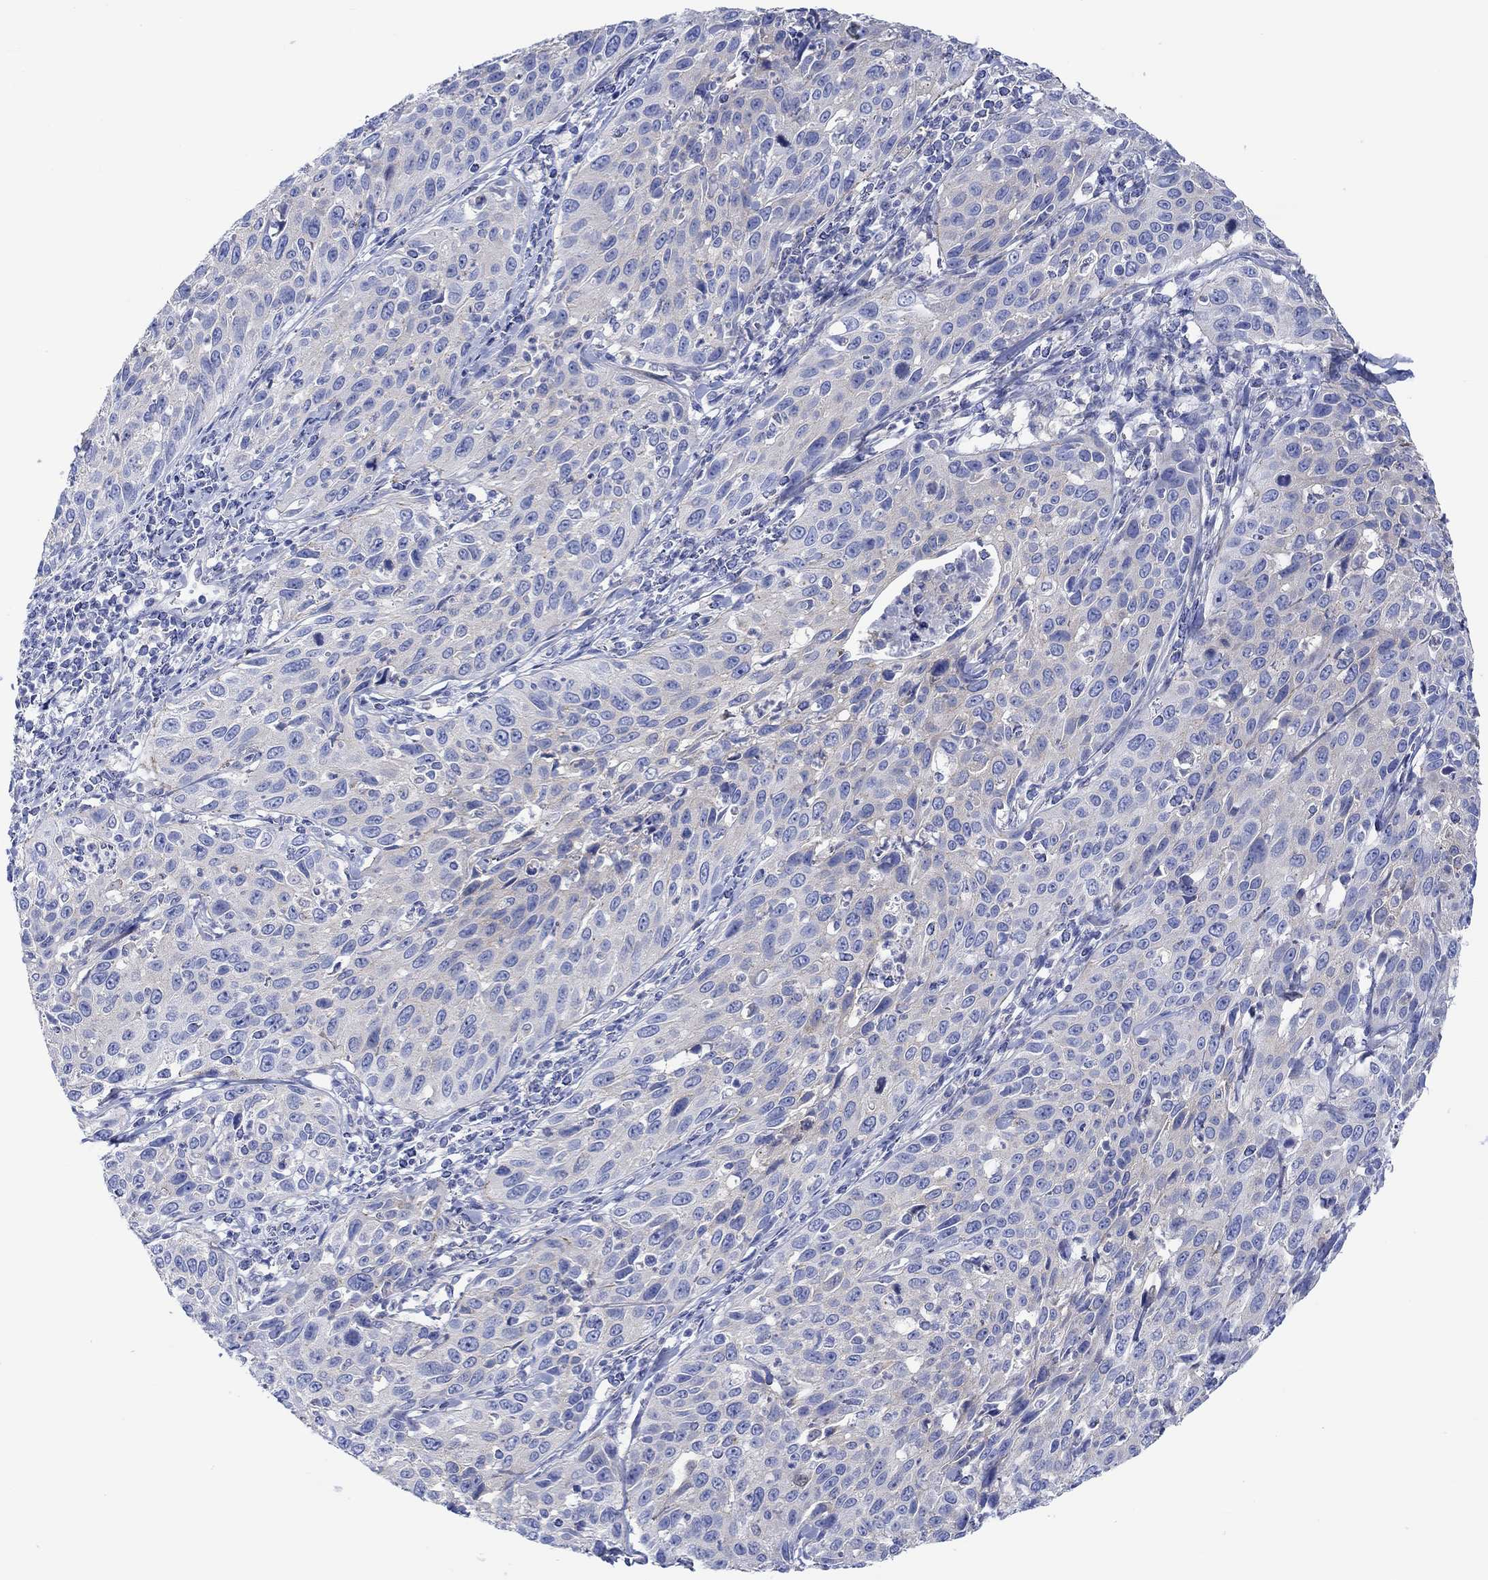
{"staining": {"intensity": "negative", "quantity": "none", "location": "none"}, "tissue": "cervical cancer", "cell_type": "Tumor cells", "image_type": "cancer", "snomed": [{"axis": "morphology", "description": "Squamous cell carcinoma, NOS"}, {"axis": "topography", "description": "Cervix"}], "caption": "This is an immunohistochemistry image of cervical cancer. There is no staining in tumor cells.", "gene": "REEP6", "patient": {"sex": "female", "age": 26}}